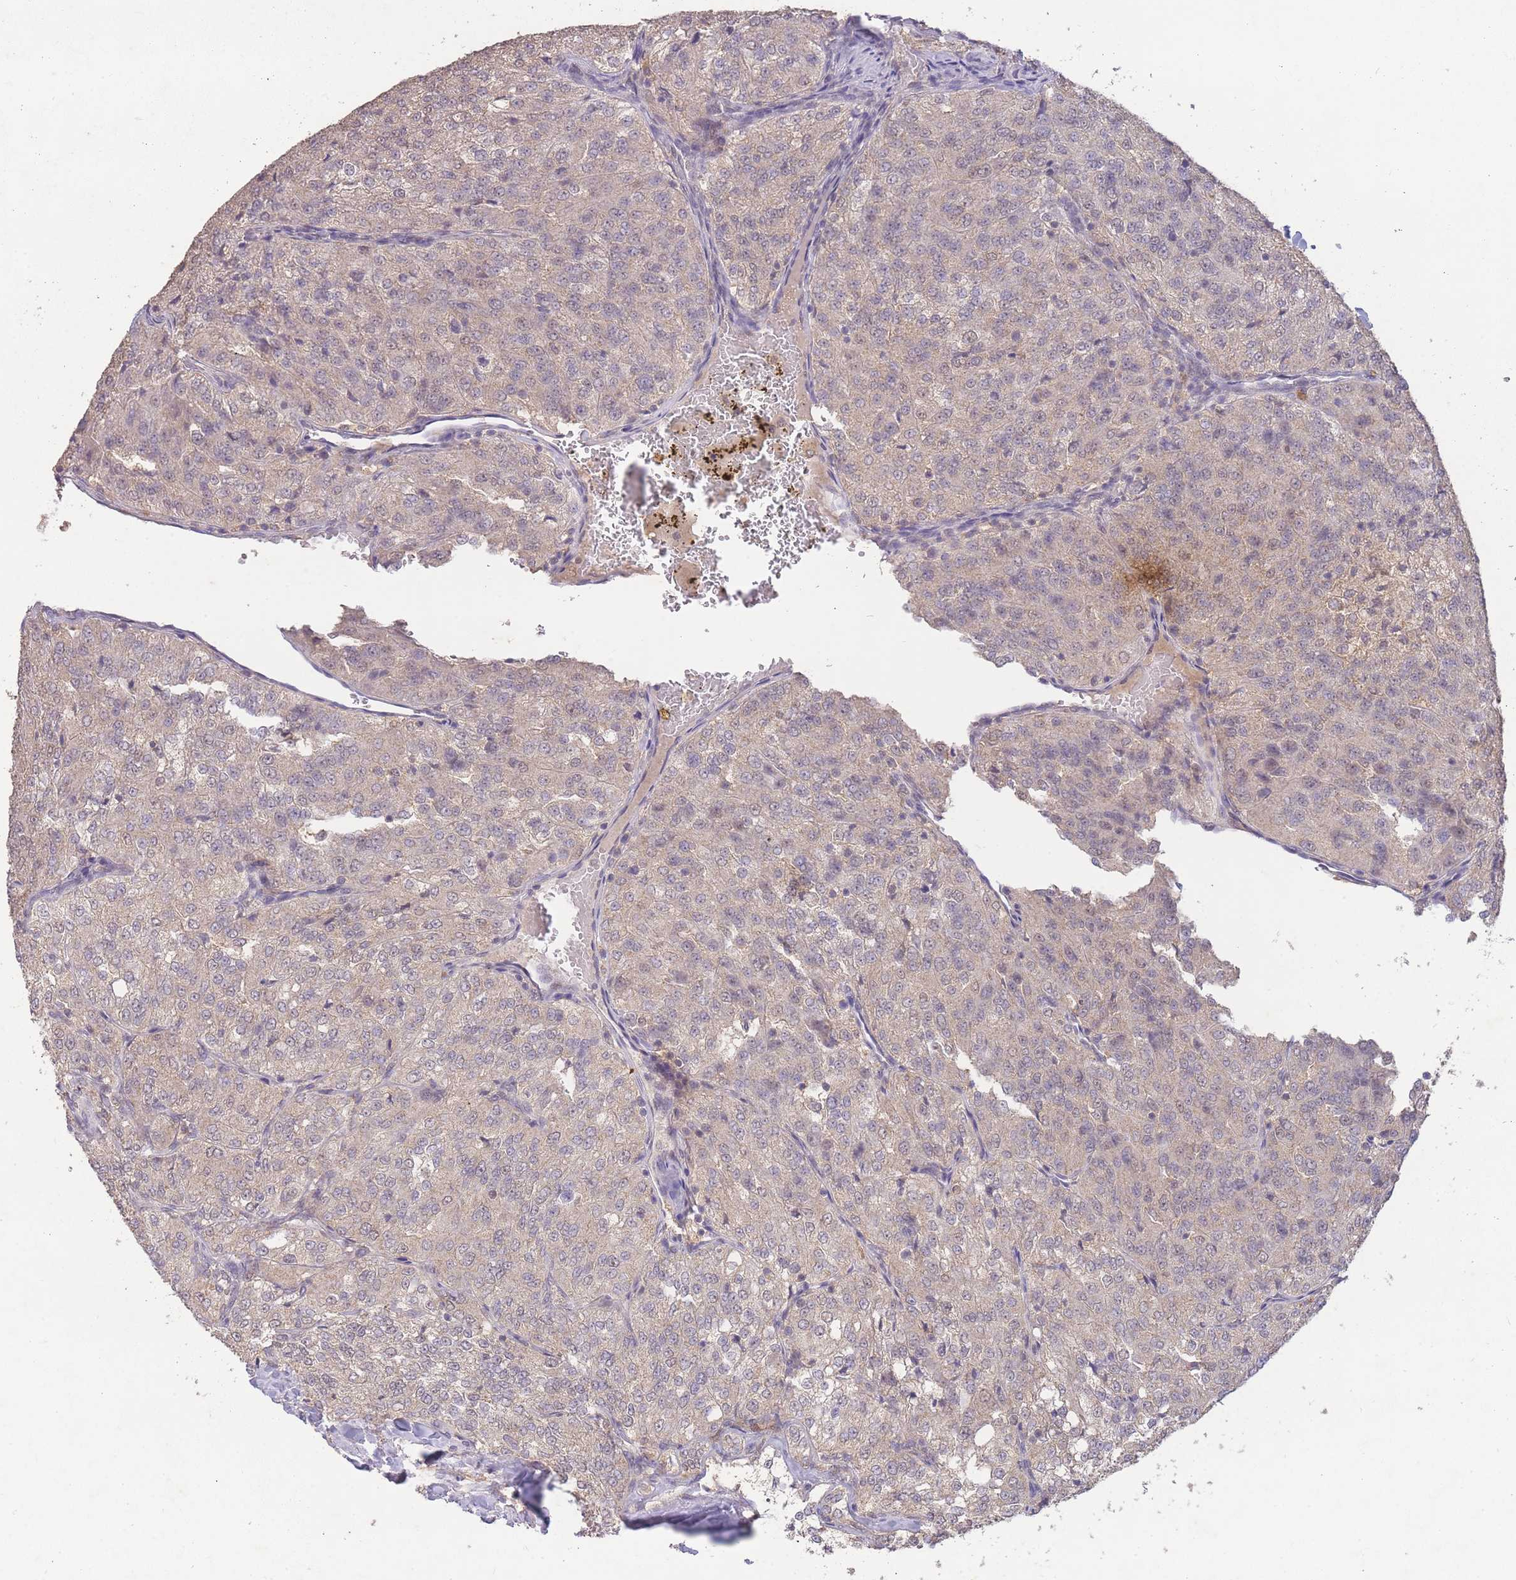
{"staining": {"intensity": "weak", "quantity": ">75%", "location": "cytoplasmic/membranous"}, "tissue": "renal cancer", "cell_type": "Tumor cells", "image_type": "cancer", "snomed": [{"axis": "morphology", "description": "Adenocarcinoma, NOS"}, {"axis": "topography", "description": "Kidney"}], "caption": "Protein positivity by IHC reveals weak cytoplasmic/membranous expression in approximately >75% of tumor cells in renal adenocarcinoma. (DAB (3,3'-diaminobenzidine) IHC with brightfield microscopy, high magnification).", "gene": "RNF144B", "patient": {"sex": "female", "age": 63}}